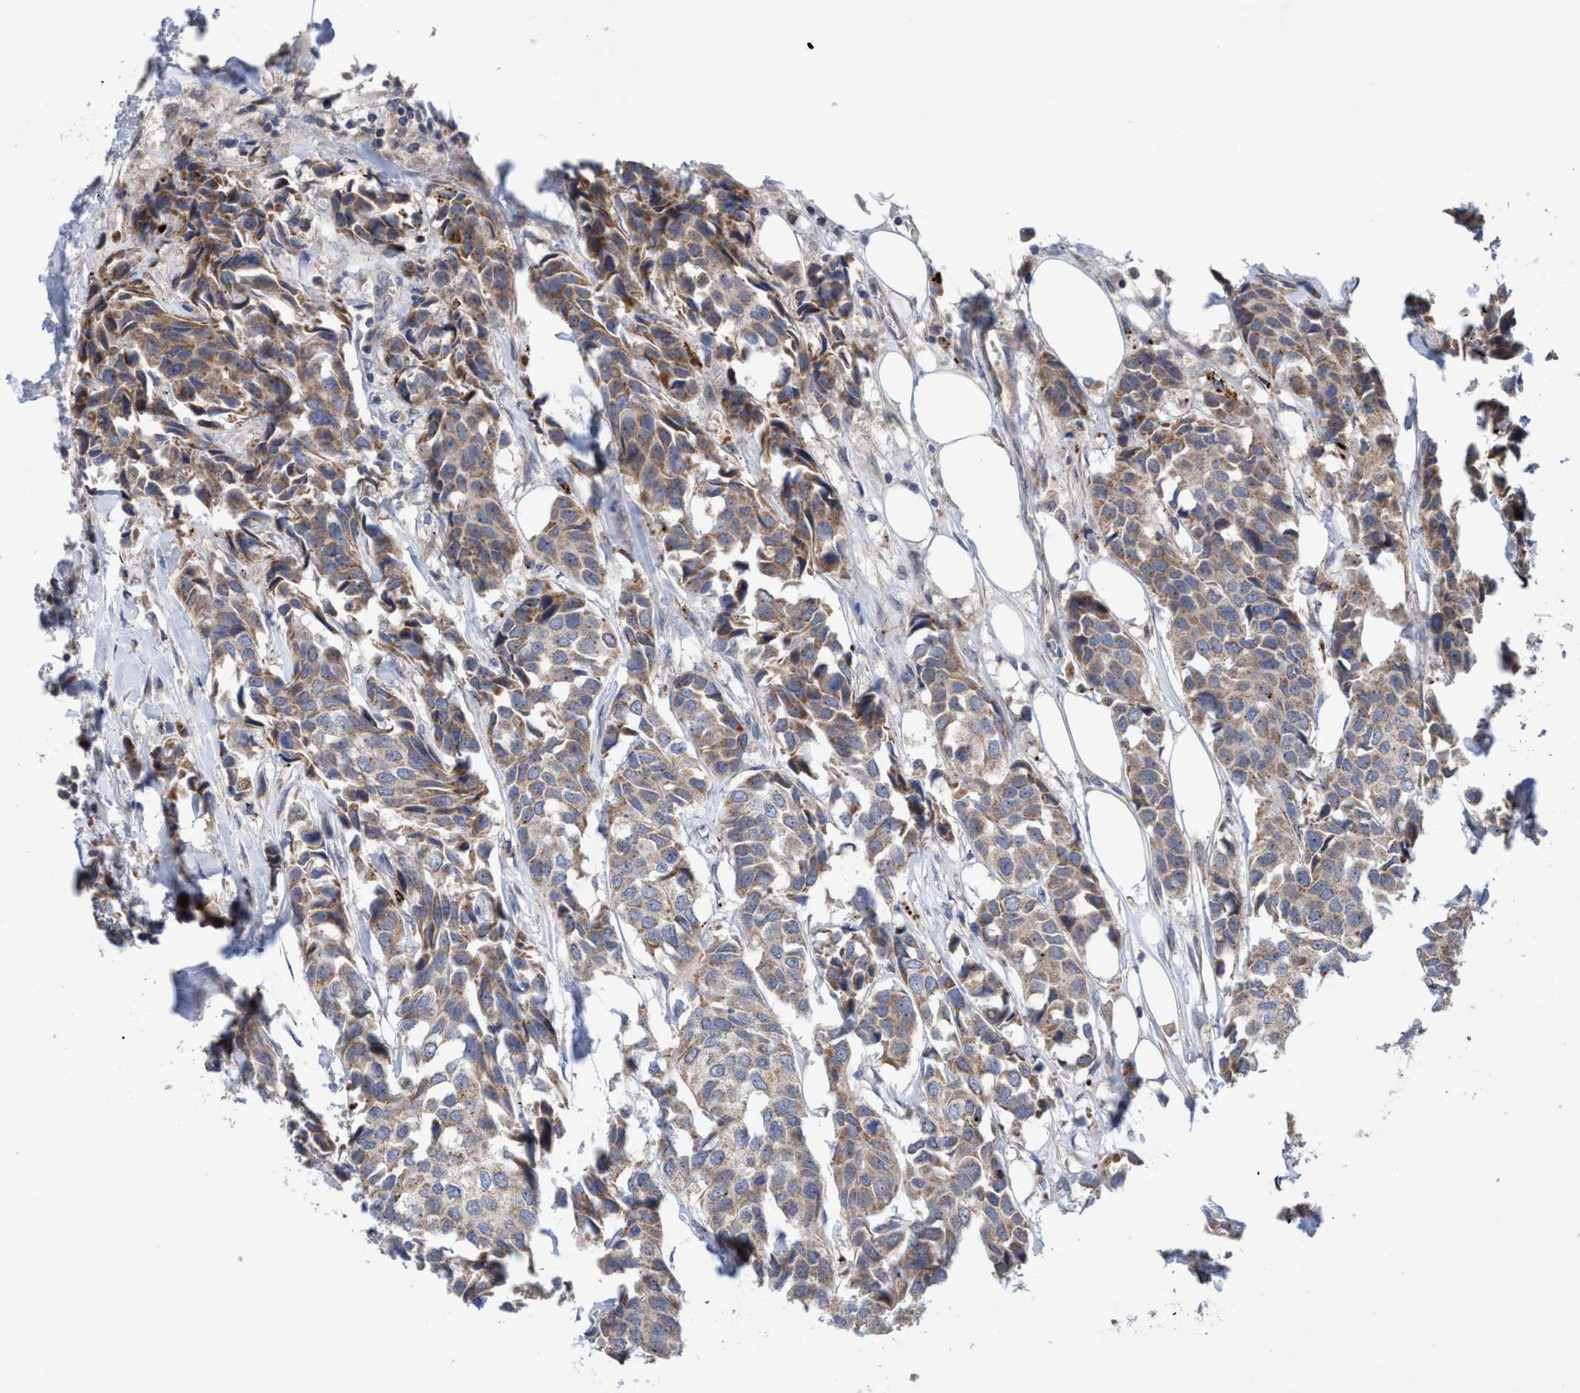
{"staining": {"intensity": "moderate", "quantity": ">75%", "location": "cytoplasmic/membranous"}, "tissue": "breast cancer", "cell_type": "Tumor cells", "image_type": "cancer", "snomed": [{"axis": "morphology", "description": "Duct carcinoma"}, {"axis": "topography", "description": "Breast"}], "caption": "Breast cancer (intraductal carcinoma) was stained to show a protein in brown. There is medium levels of moderate cytoplasmic/membranous positivity in about >75% of tumor cells. (brown staining indicates protein expression, while blue staining denotes nuclei).", "gene": "P2RY14", "patient": {"sex": "female", "age": 80}}